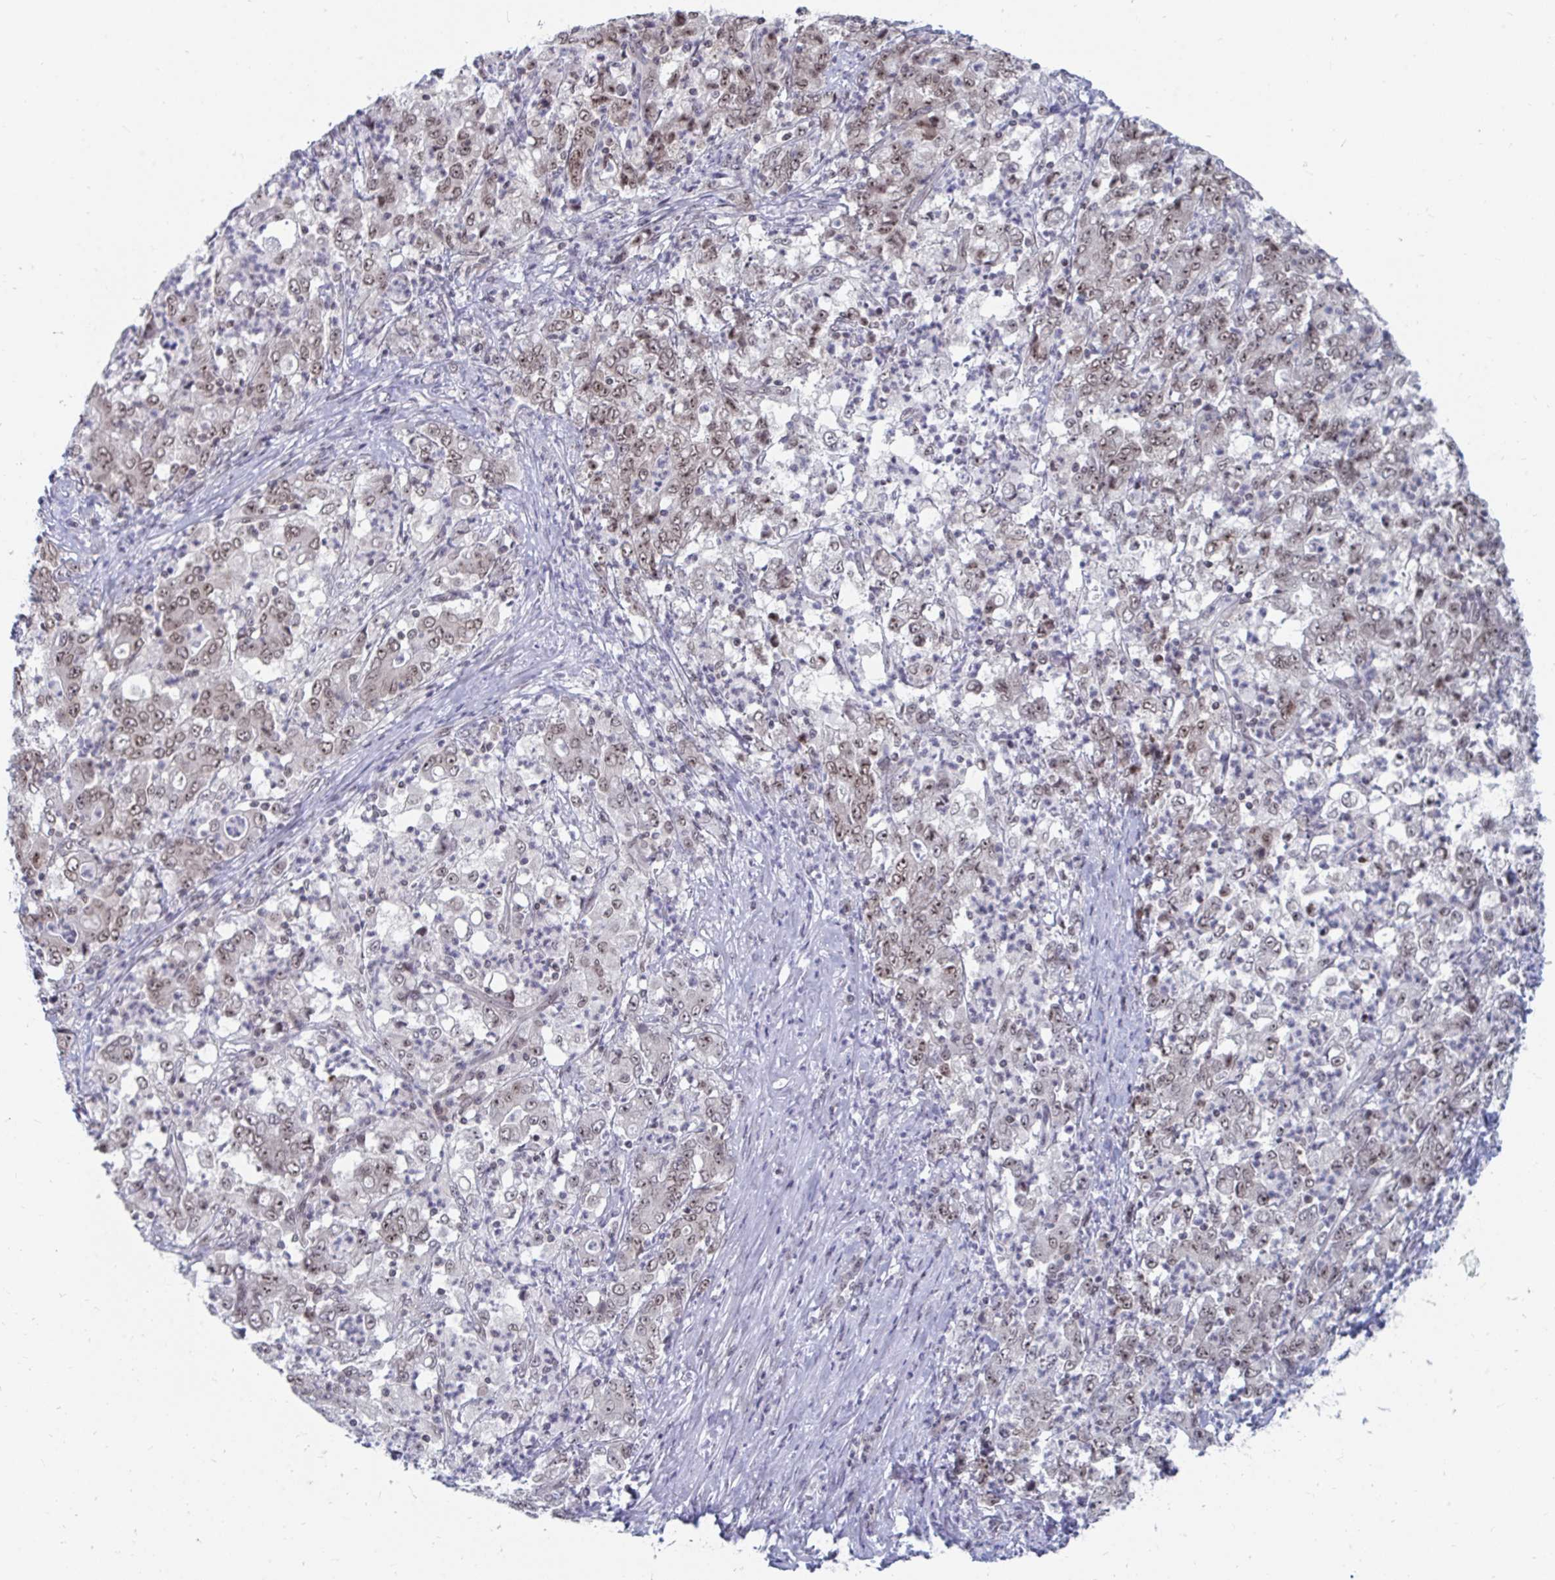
{"staining": {"intensity": "weak", "quantity": "25%-75%", "location": "nuclear"}, "tissue": "stomach cancer", "cell_type": "Tumor cells", "image_type": "cancer", "snomed": [{"axis": "morphology", "description": "Adenocarcinoma, NOS"}, {"axis": "topography", "description": "Stomach, lower"}], "caption": "Immunohistochemistry staining of stomach adenocarcinoma, which demonstrates low levels of weak nuclear positivity in approximately 25%-75% of tumor cells indicating weak nuclear protein expression. The staining was performed using DAB (3,3'-diaminobenzidine) (brown) for protein detection and nuclei were counterstained in hematoxylin (blue).", "gene": "TRIP12", "patient": {"sex": "female", "age": 71}}